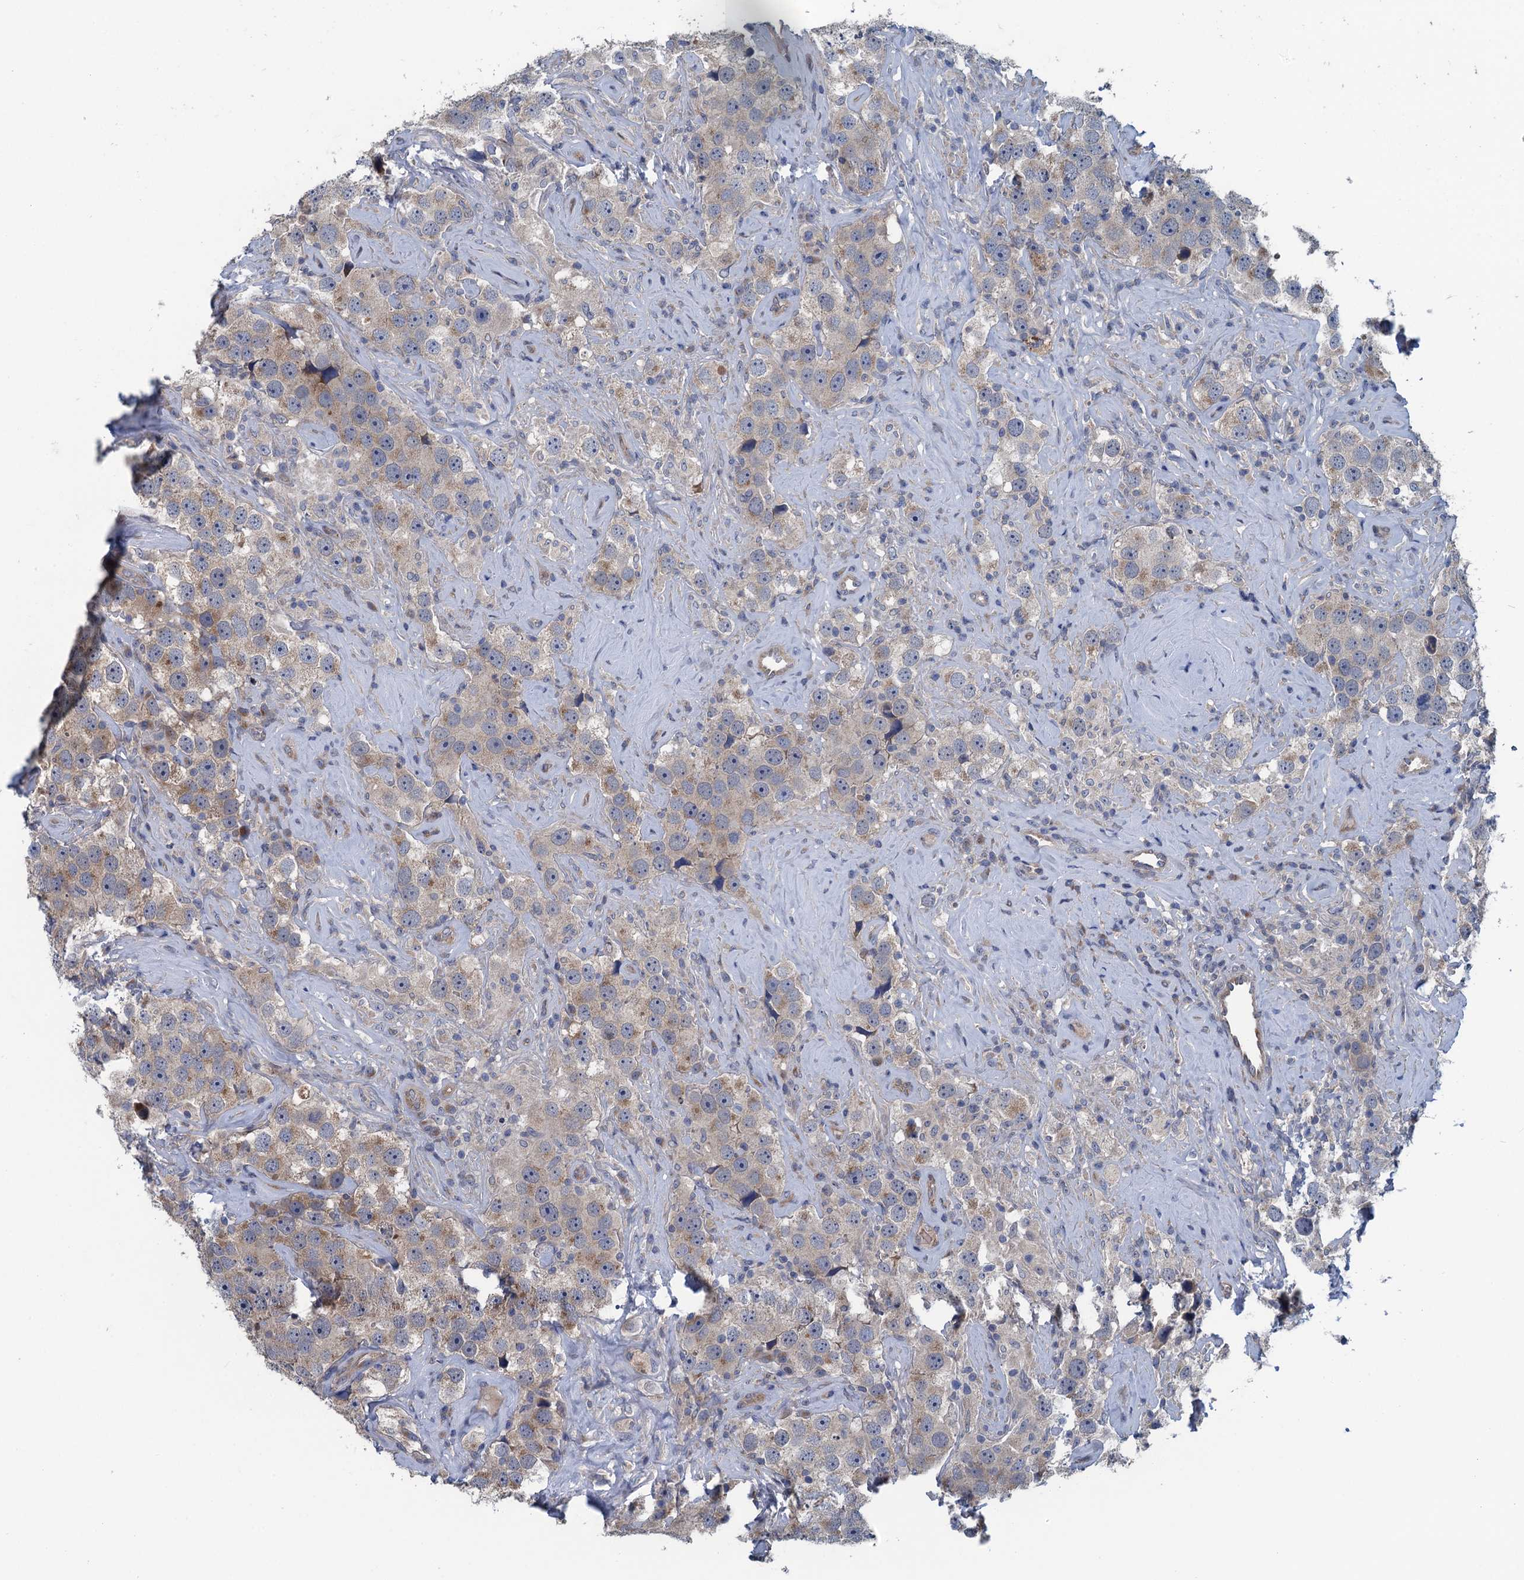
{"staining": {"intensity": "weak", "quantity": ">75%", "location": "cytoplasmic/membranous"}, "tissue": "testis cancer", "cell_type": "Tumor cells", "image_type": "cancer", "snomed": [{"axis": "morphology", "description": "Seminoma, NOS"}, {"axis": "topography", "description": "Testis"}], "caption": "This is an image of immunohistochemistry staining of testis cancer (seminoma), which shows weak staining in the cytoplasmic/membranous of tumor cells.", "gene": "KBTBD8", "patient": {"sex": "male", "age": 49}}